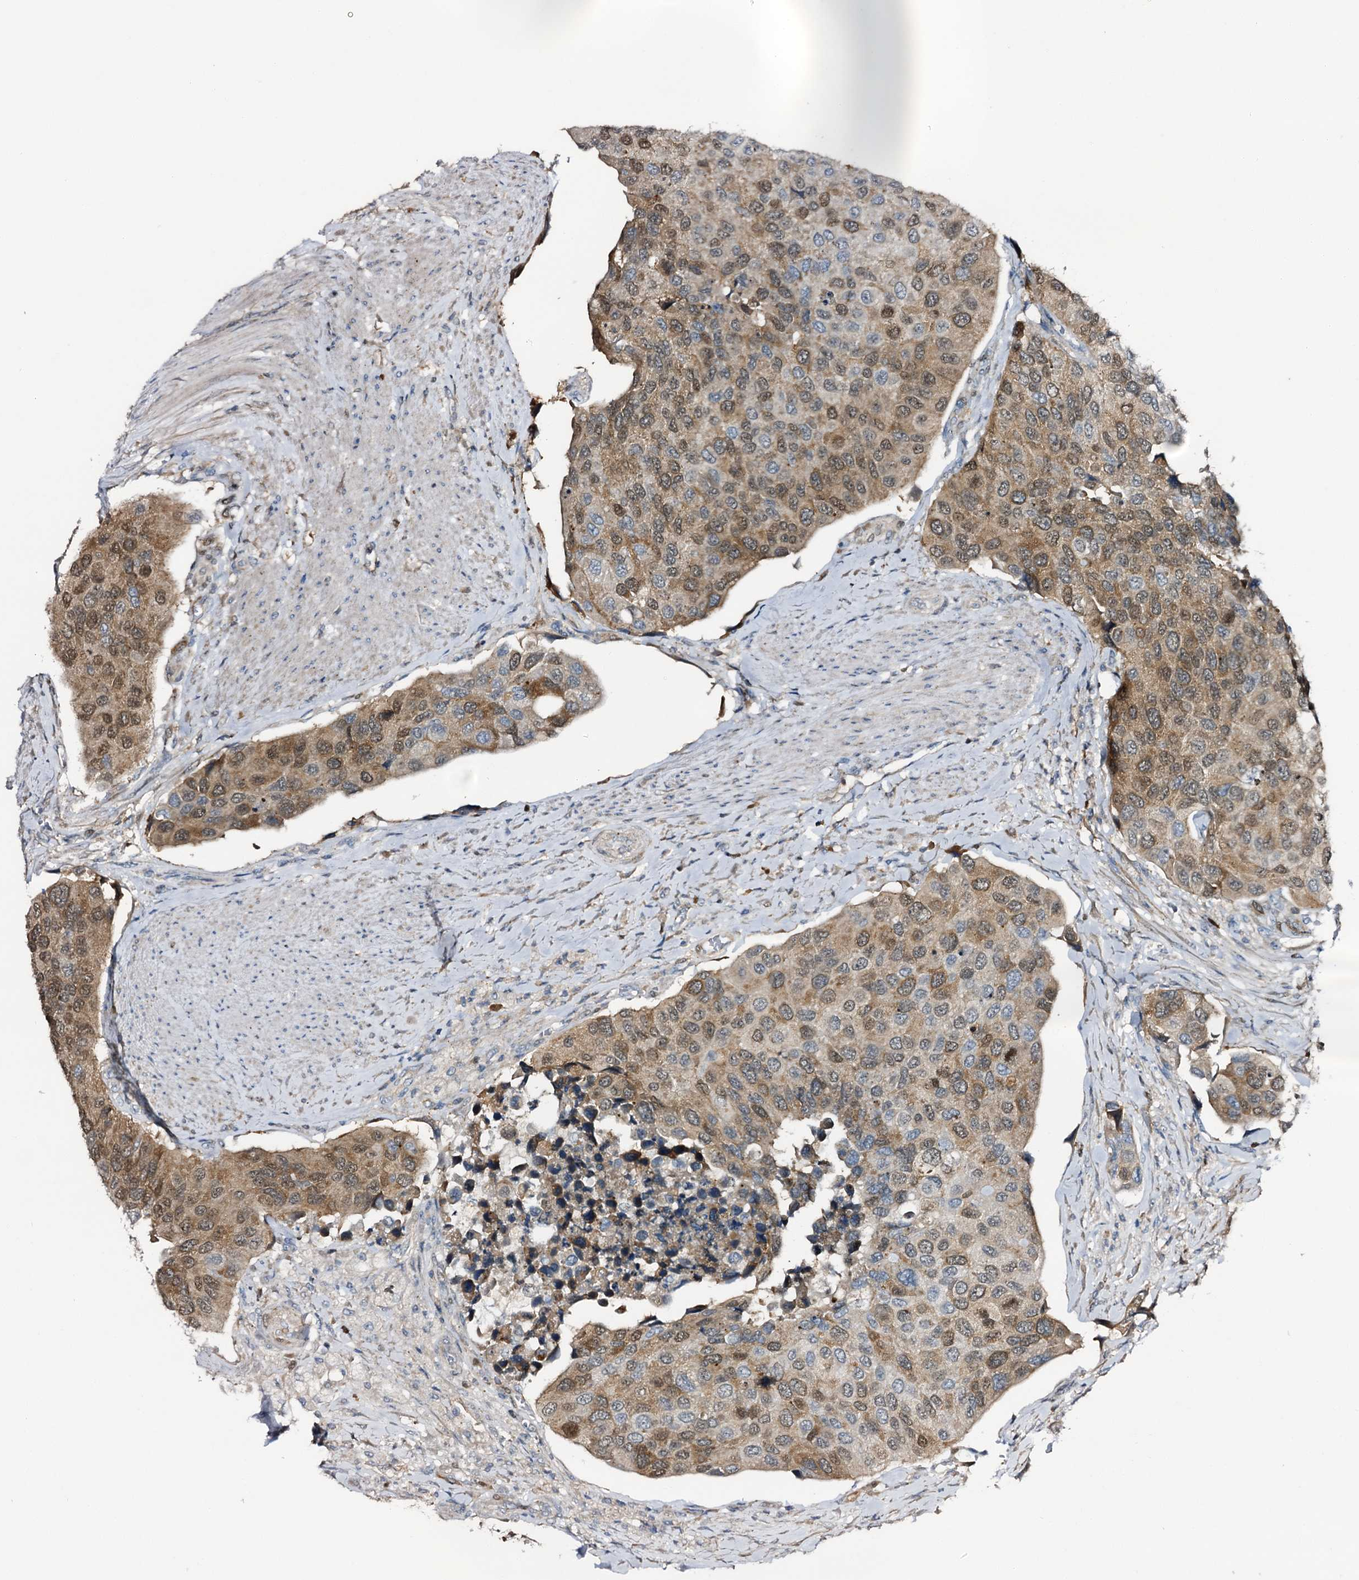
{"staining": {"intensity": "moderate", "quantity": ">75%", "location": "cytoplasmic/membranous,nuclear"}, "tissue": "urothelial cancer", "cell_type": "Tumor cells", "image_type": "cancer", "snomed": [{"axis": "morphology", "description": "Urothelial carcinoma, High grade"}, {"axis": "topography", "description": "Urinary bladder"}], "caption": "This is an image of immunohistochemistry staining of high-grade urothelial carcinoma, which shows moderate positivity in the cytoplasmic/membranous and nuclear of tumor cells.", "gene": "NCAPD2", "patient": {"sex": "male", "age": 74}}